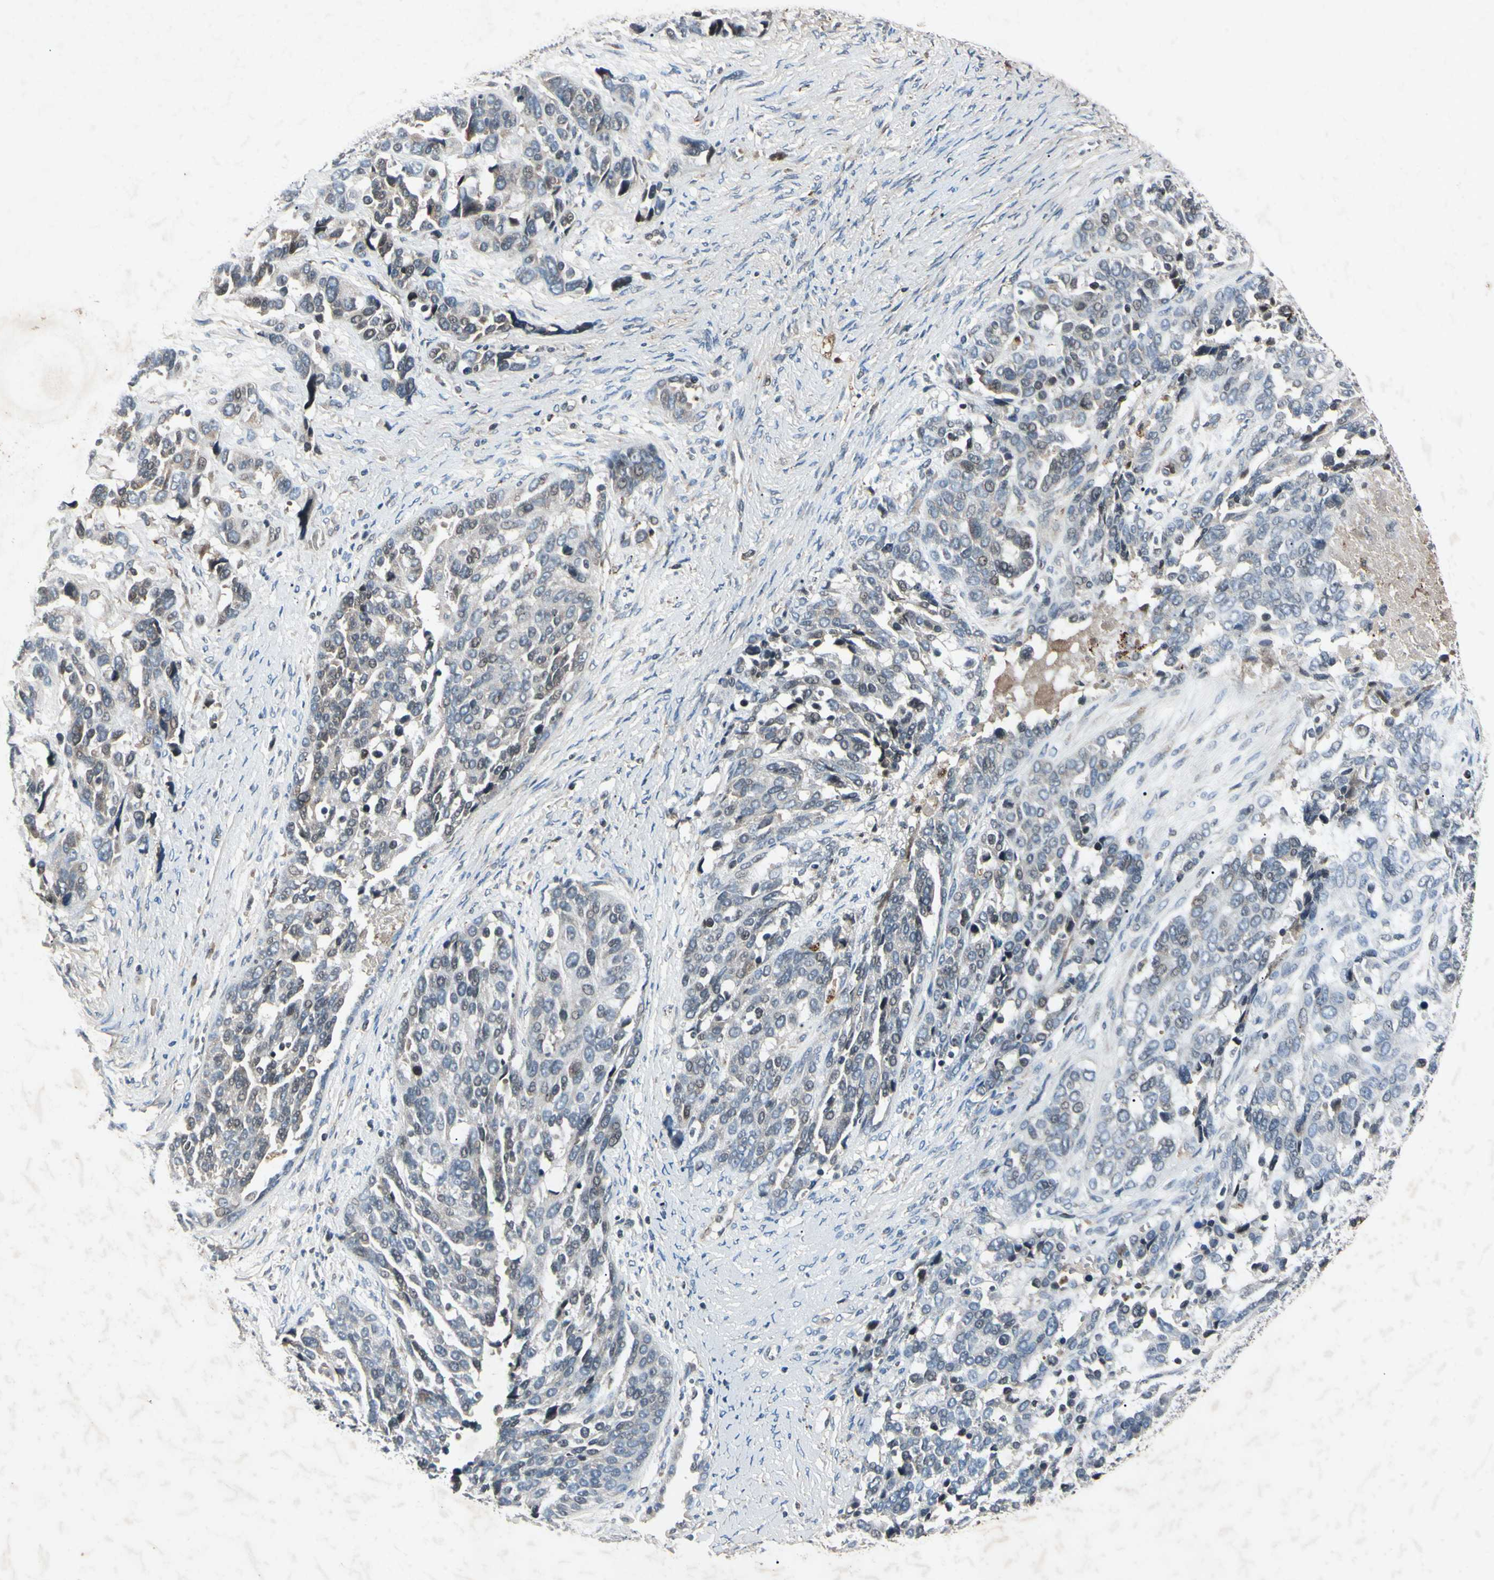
{"staining": {"intensity": "negative", "quantity": "none", "location": "none"}, "tissue": "ovarian cancer", "cell_type": "Tumor cells", "image_type": "cancer", "snomed": [{"axis": "morphology", "description": "Cystadenocarcinoma, serous, NOS"}, {"axis": "topography", "description": "Ovary"}], "caption": "IHC of serous cystadenocarcinoma (ovarian) reveals no staining in tumor cells.", "gene": "AEBP1", "patient": {"sex": "female", "age": 44}}